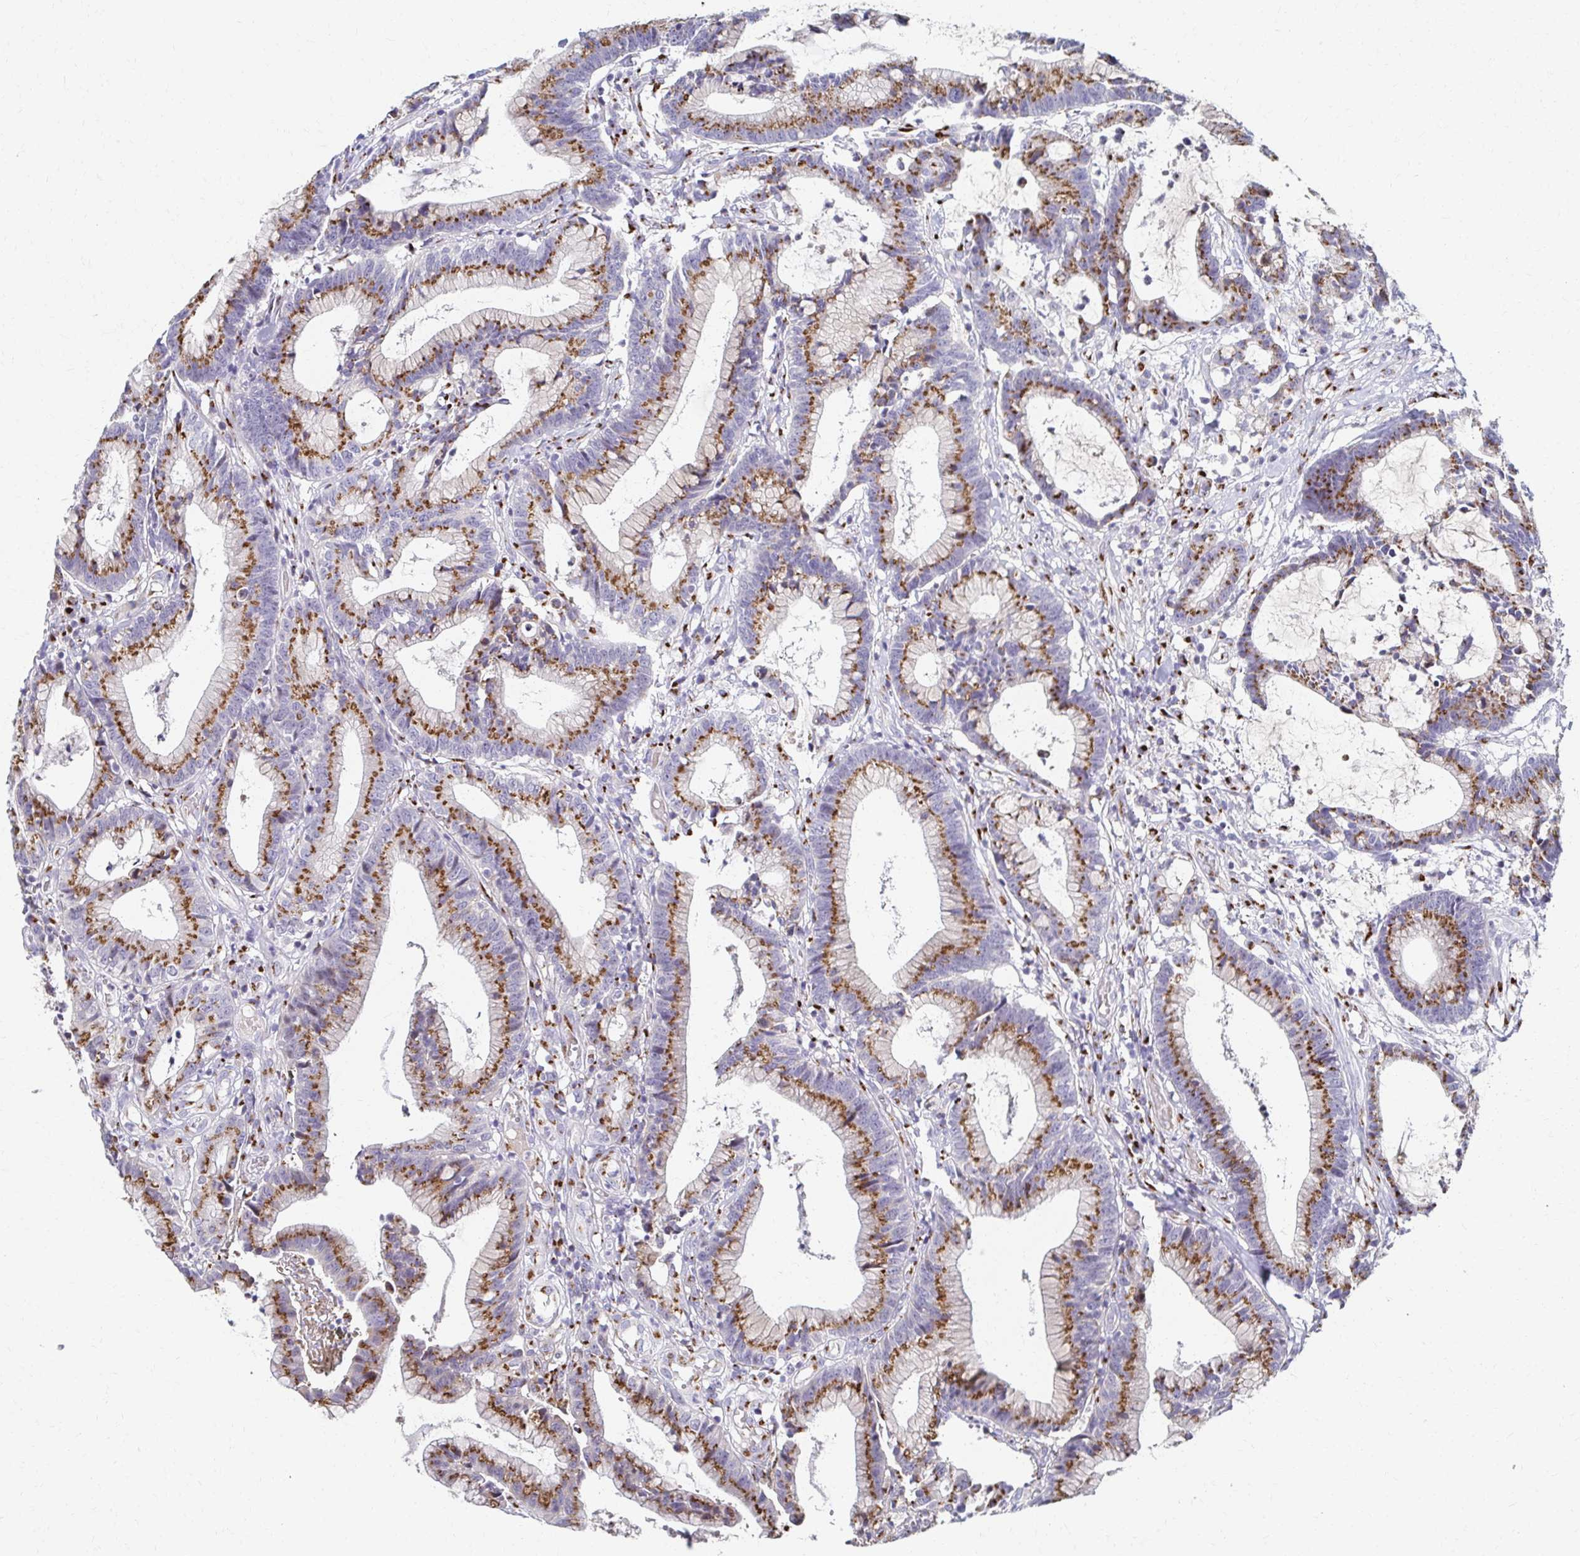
{"staining": {"intensity": "moderate", "quantity": ">75%", "location": "cytoplasmic/membranous"}, "tissue": "colorectal cancer", "cell_type": "Tumor cells", "image_type": "cancer", "snomed": [{"axis": "morphology", "description": "Adenocarcinoma, NOS"}, {"axis": "topography", "description": "Colon"}], "caption": "An immunohistochemistry (IHC) histopathology image of neoplastic tissue is shown. Protein staining in brown shows moderate cytoplasmic/membranous positivity in adenocarcinoma (colorectal) within tumor cells.", "gene": "TM9SF1", "patient": {"sex": "female", "age": 78}}